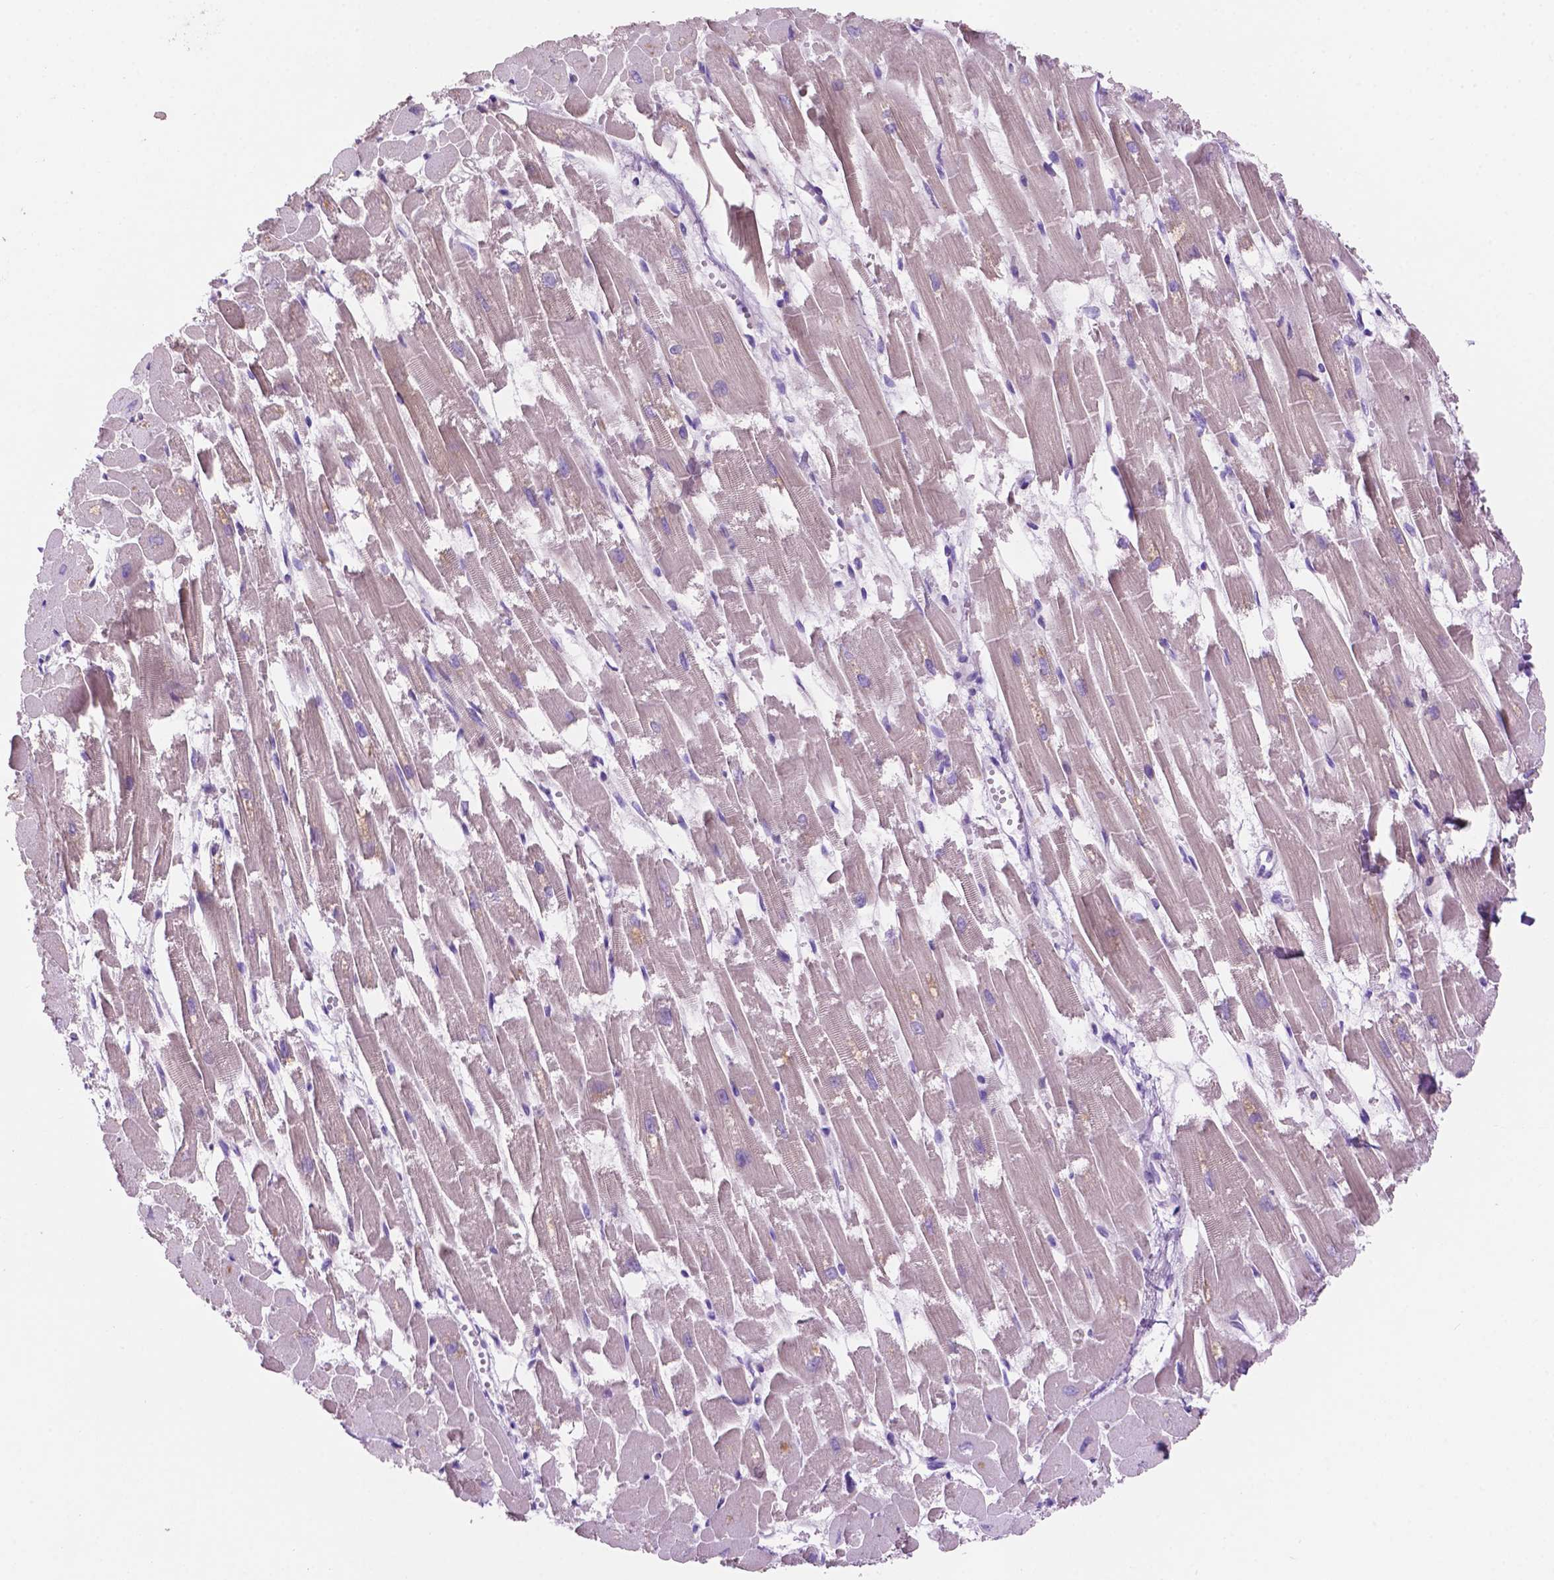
{"staining": {"intensity": "weak", "quantity": "<25%", "location": "cytoplasmic/membranous"}, "tissue": "heart muscle", "cell_type": "Cardiomyocytes", "image_type": "normal", "snomed": [{"axis": "morphology", "description": "Normal tissue, NOS"}, {"axis": "topography", "description": "Heart"}], "caption": "Immunohistochemistry histopathology image of normal heart muscle: heart muscle stained with DAB (3,3'-diaminobenzidine) displays no significant protein positivity in cardiomyocytes.", "gene": "CLDN17", "patient": {"sex": "female", "age": 52}}